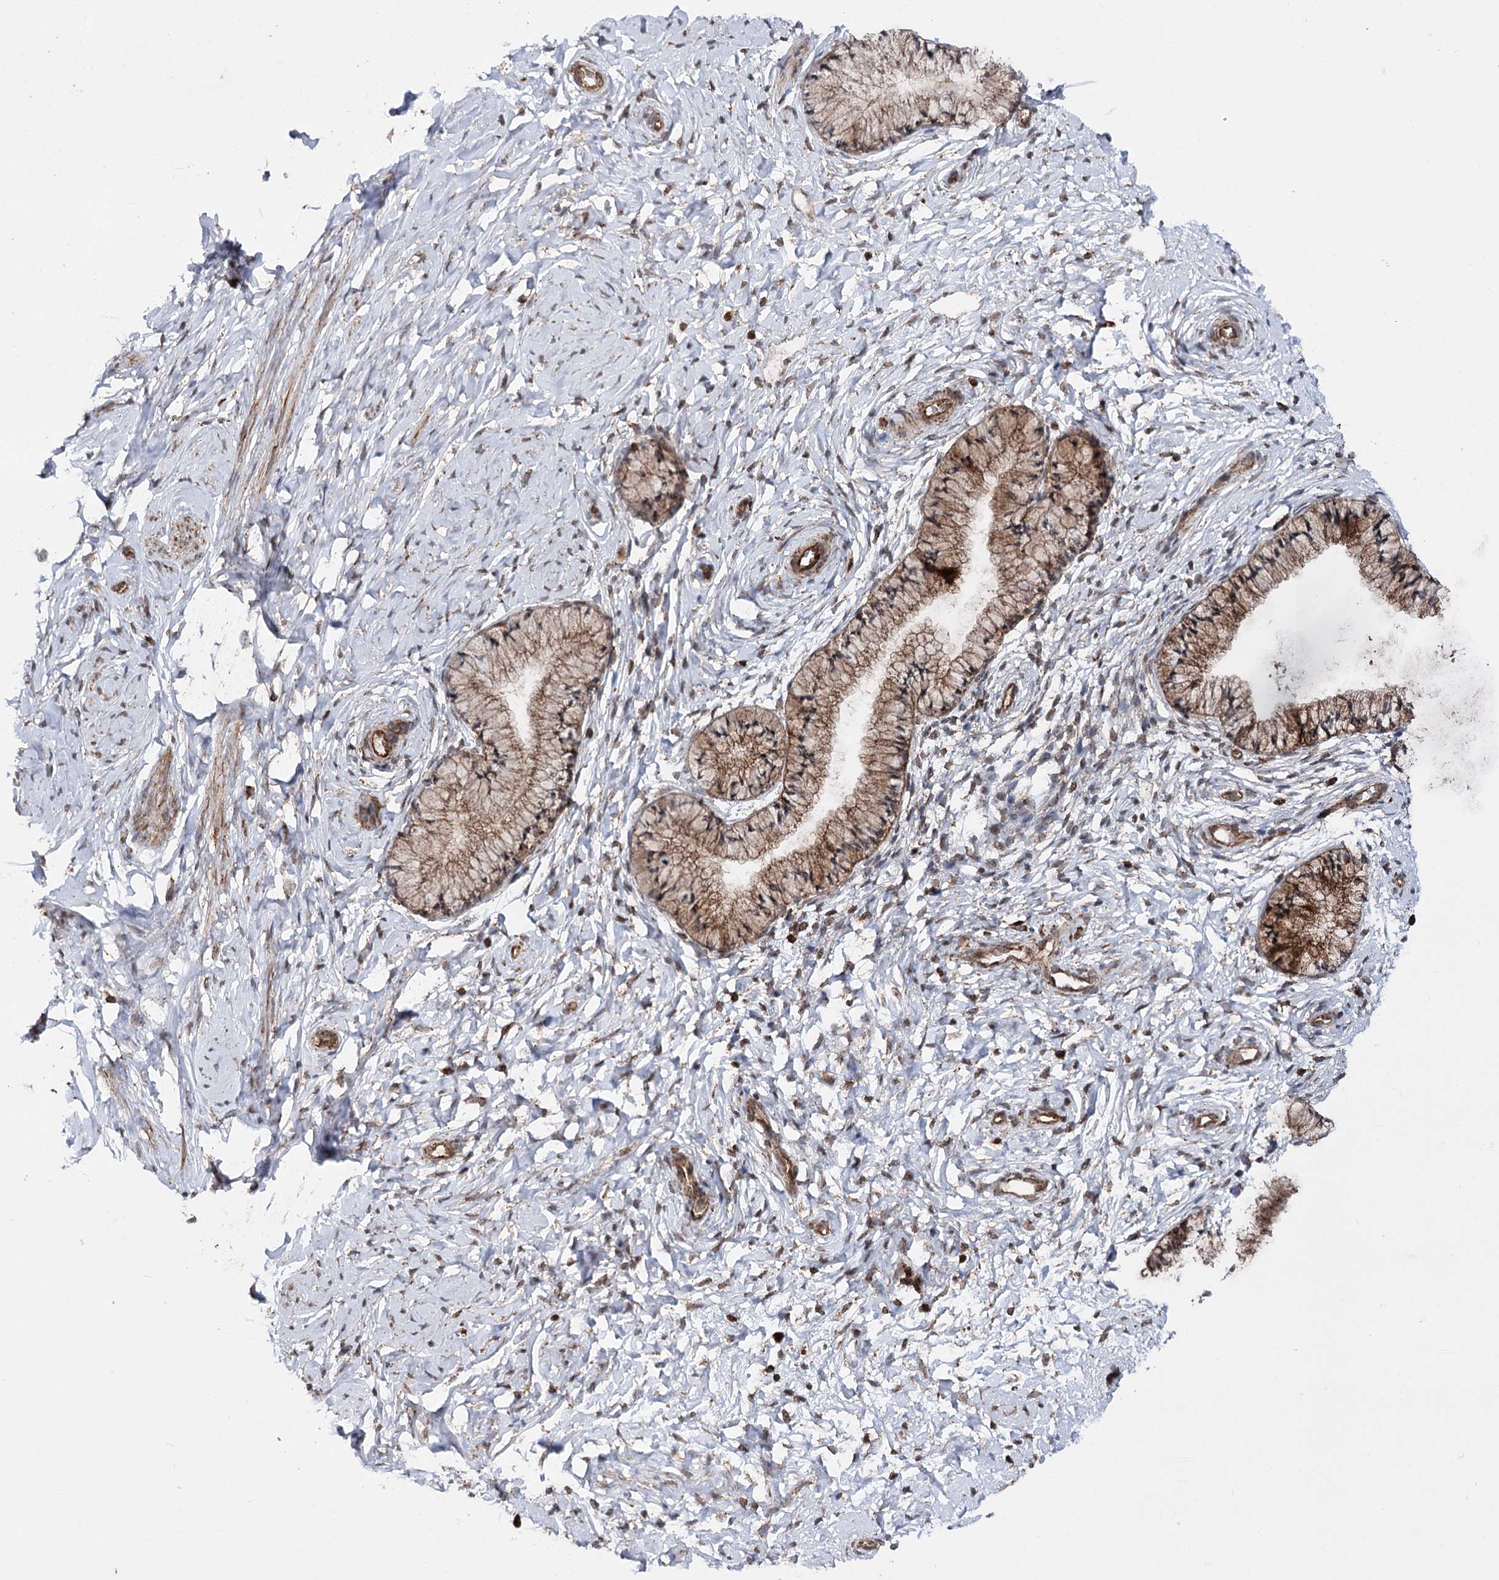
{"staining": {"intensity": "strong", "quantity": ">75%", "location": "cytoplasmic/membranous"}, "tissue": "cervix", "cell_type": "Glandular cells", "image_type": "normal", "snomed": [{"axis": "morphology", "description": "Normal tissue, NOS"}, {"axis": "topography", "description": "Cervix"}], "caption": "A high amount of strong cytoplasmic/membranous positivity is appreciated in approximately >75% of glandular cells in normal cervix. The staining is performed using DAB brown chromogen to label protein expression. The nuclei are counter-stained blue using hematoxylin.", "gene": "FGFR1OP2", "patient": {"sex": "female", "age": 33}}